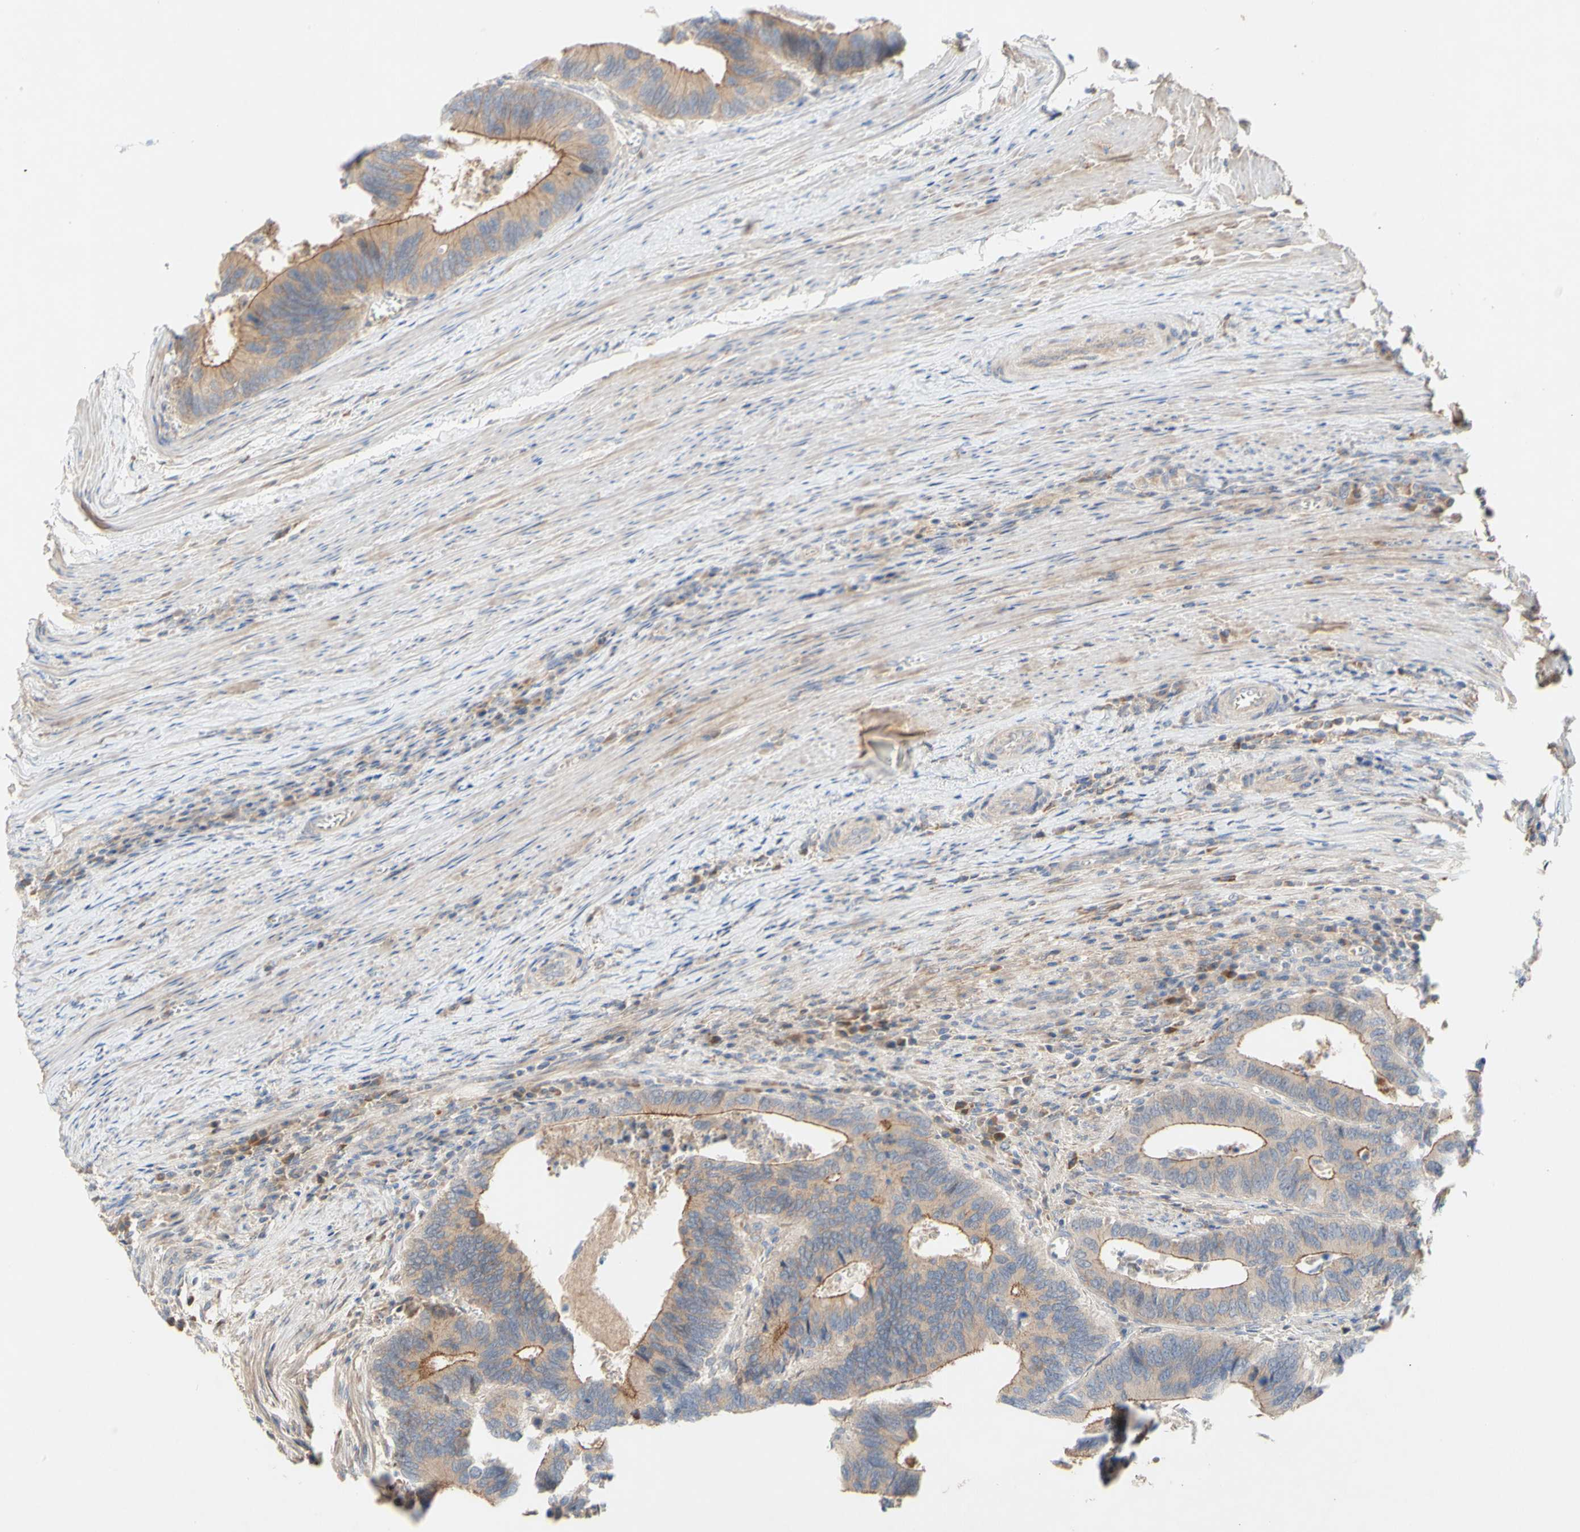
{"staining": {"intensity": "moderate", "quantity": ">75%", "location": "cytoplasmic/membranous"}, "tissue": "colorectal cancer", "cell_type": "Tumor cells", "image_type": "cancer", "snomed": [{"axis": "morphology", "description": "Adenocarcinoma, NOS"}, {"axis": "topography", "description": "Colon"}], "caption": "About >75% of tumor cells in colorectal adenocarcinoma show moderate cytoplasmic/membranous protein positivity as visualized by brown immunohistochemical staining.", "gene": "NECTIN3", "patient": {"sex": "male", "age": 72}}